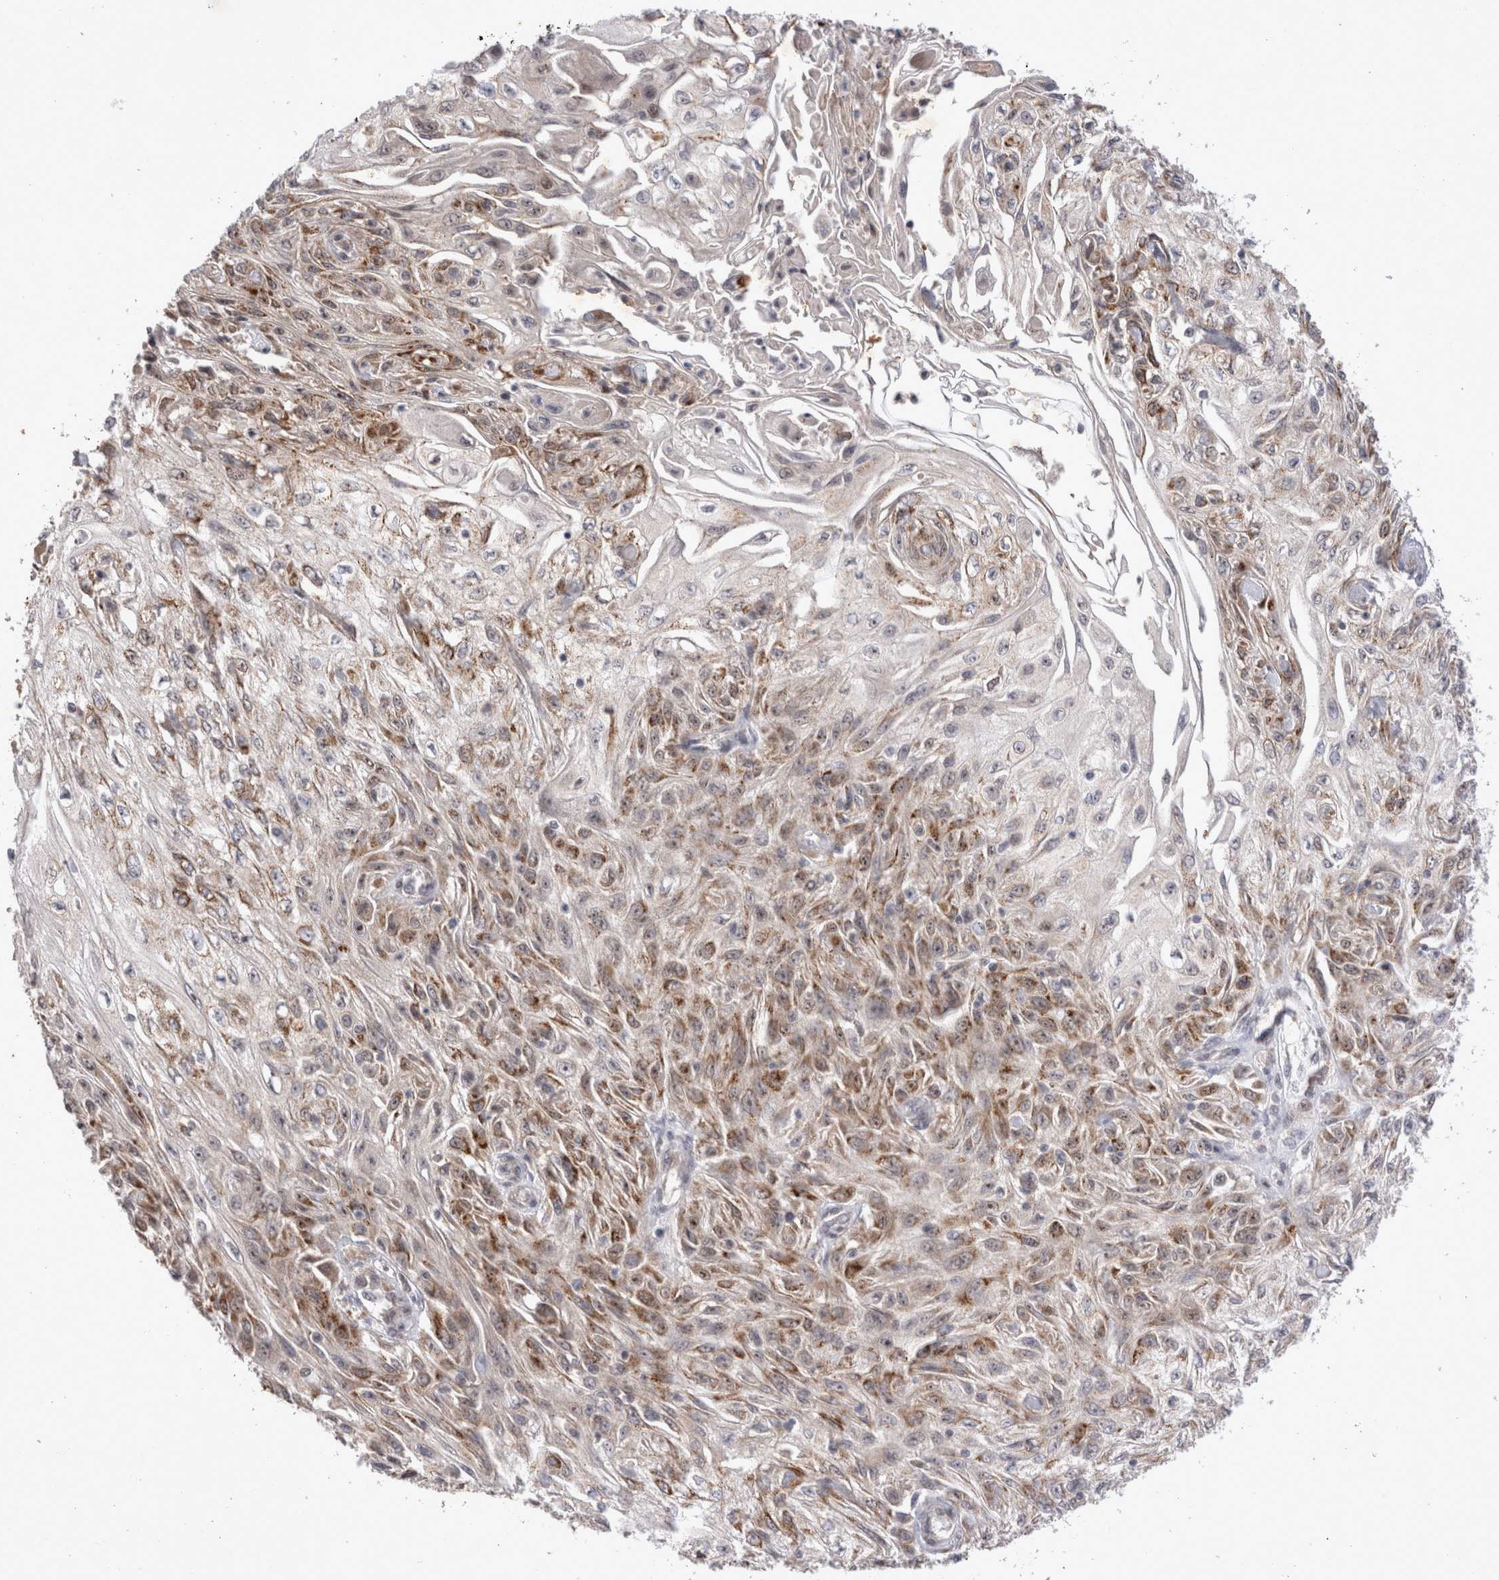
{"staining": {"intensity": "moderate", "quantity": ">75%", "location": "cytoplasmic/membranous,nuclear"}, "tissue": "skin cancer", "cell_type": "Tumor cells", "image_type": "cancer", "snomed": [{"axis": "morphology", "description": "Squamous cell carcinoma, NOS"}, {"axis": "morphology", "description": "Squamous cell carcinoma, metastatic, NOS"}, {"axis": "topography", "description": "Skin"}, {"axis": "topography", "description": "Lymph node"}], "caption": "Moderate cytoplasmic/membranous and nuclear protein staining is seen in about >75% of tumor cells in skin cancer.", "gene": "STK11", "patient": {"sex": "male", "age": 75}}